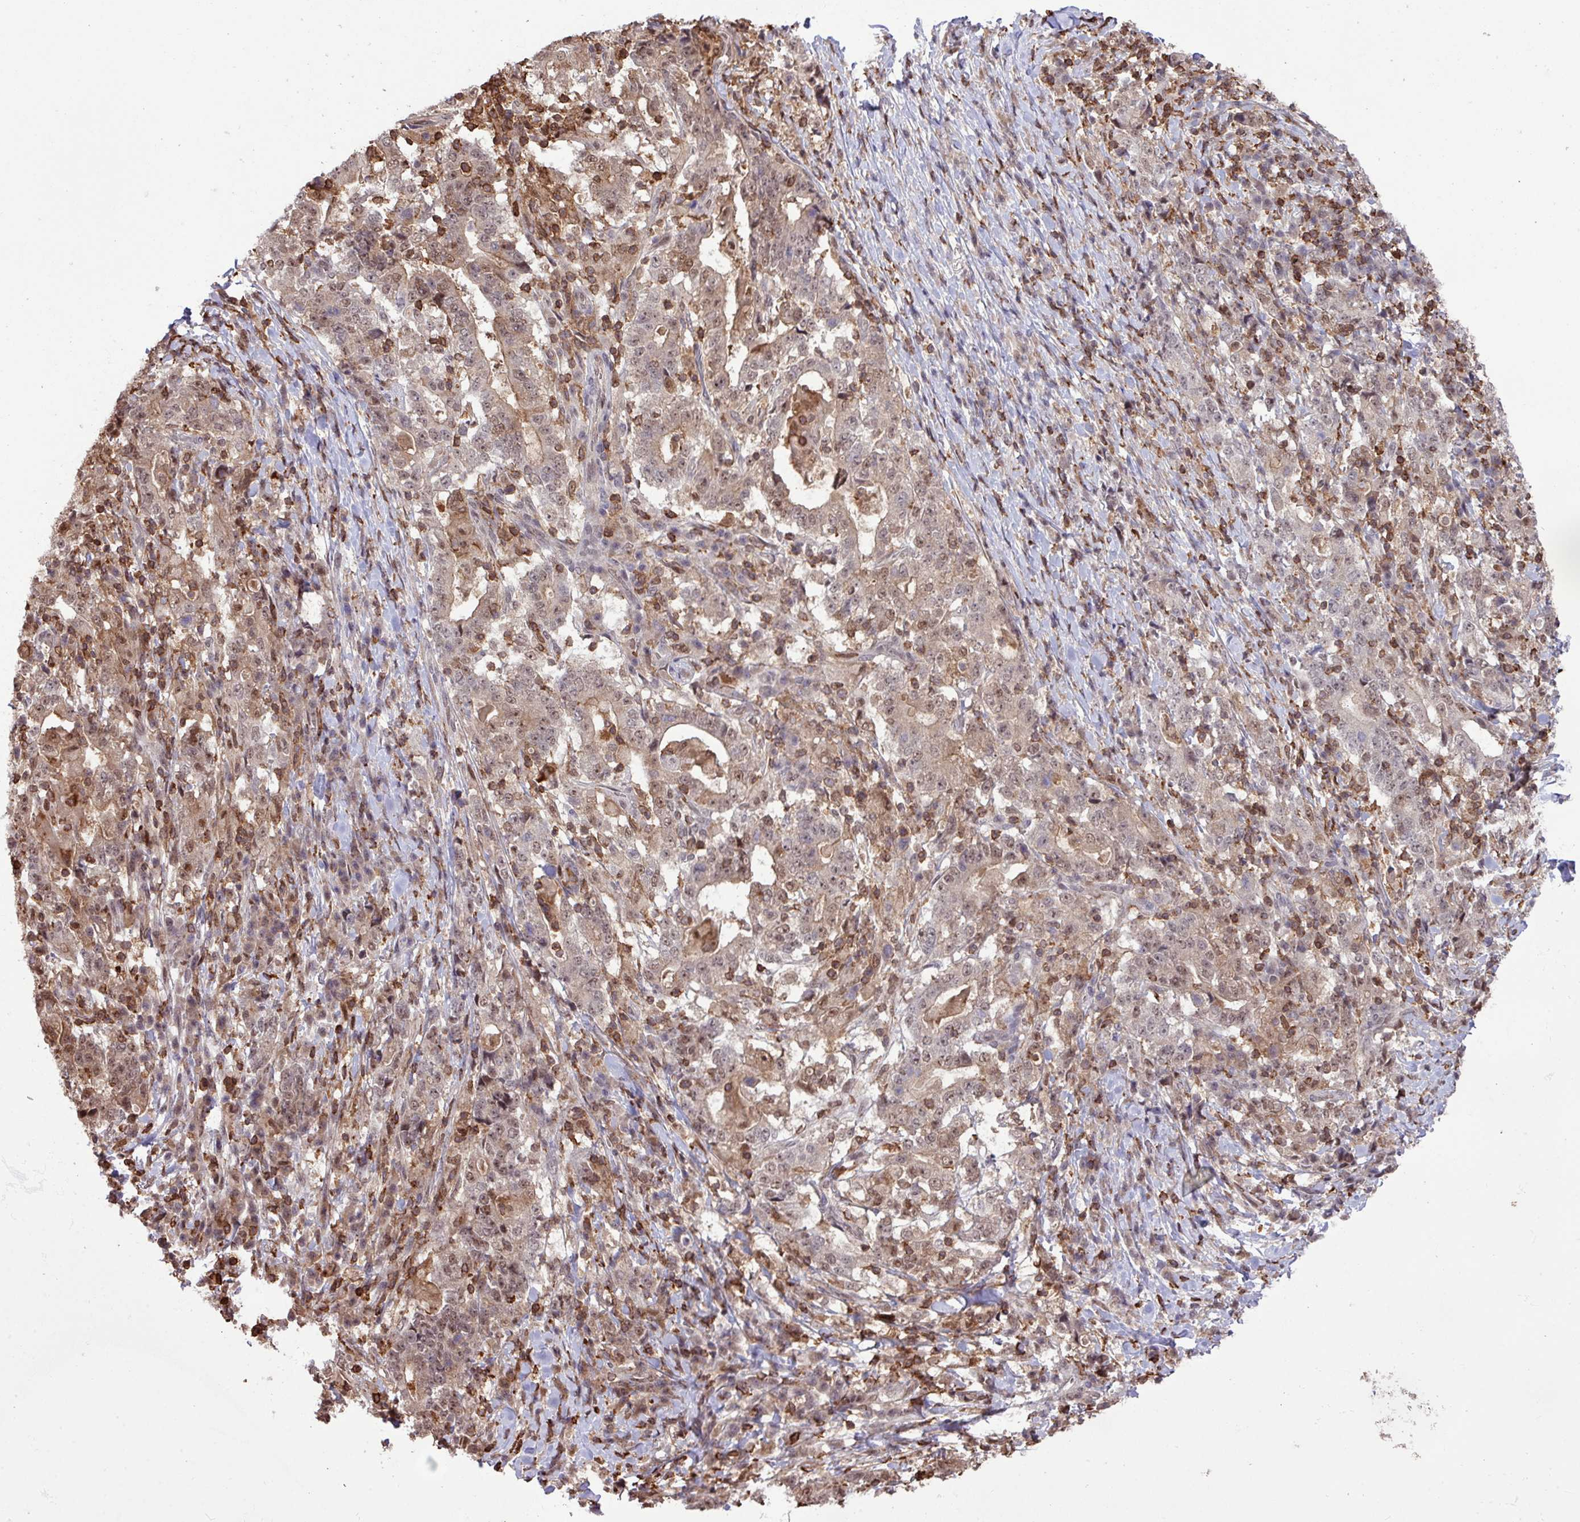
{"staining": {"intensity": "weak", "quantity": ">75%", "location": "cytoplasmic/membranous,nuclear"}, "tissue": "stomach cancer", "cell_type": "Tumor cells", "image_type": "cancer", "snomed": [{"axis": "morphology", "description": "Normal tissue, NOS"}, {"axis": "morphology", "description": "Adenocarcinoma, NOS"}, {"axis": "topography", "description": "Stomach, upper"}, {"axis": "topography", "description": "Stomach"}], "caption": "Immunohistochemistry micrograph of human stomach adenocarcinoma stained for a protein (brown), which demonstrates low levels of weak cytoplasmic/membranous and nuclear positivity in about >75% of tumor cells.", "gene": "GON7", "patient": {"sex": "male", "age": 59}}